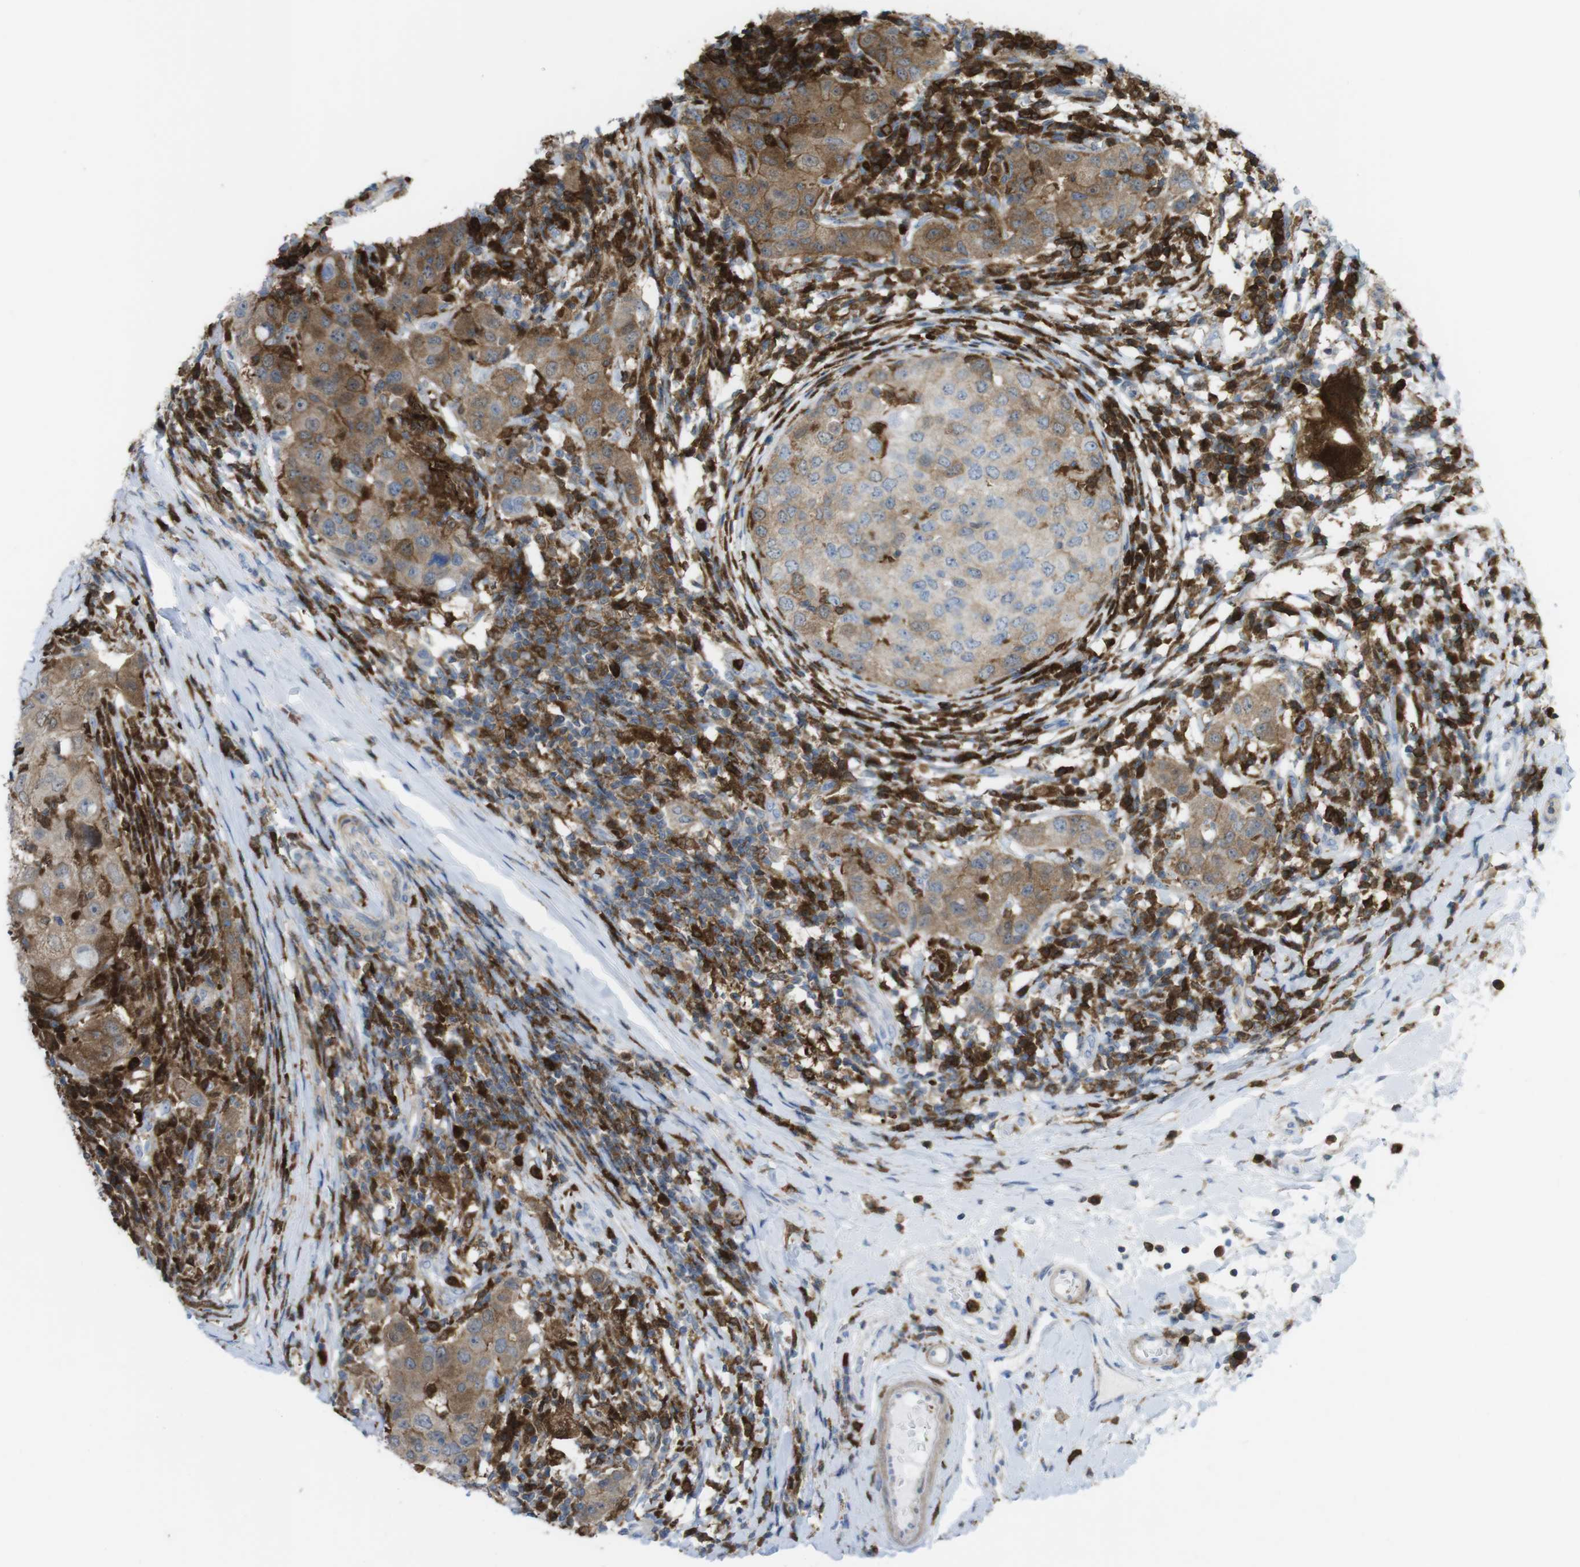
{"staining": {"intensity": "moderate", "quantity": ">75%", "location": "cytoplasmic/membranous"}, "tissue": "breast cancer", "cell_type": "Tumor cells", "image_type": "cancer", "snomed": [{"axis": "morphology", "description": "Duct carcinoma"}, {"axis": "topography", "description": "Breast"}], "caption": "Protein positivity by immunohistochemistry displays moderate cytoplasmic/membranous staining in about >75% of tumor cells in breast infiltrating ductal carcinoma. (brown staining indicates protein expression, while blue staining denotes nuclei).", "gene": "PRKCD", "patient": {"sex": "female", "age": 27}}